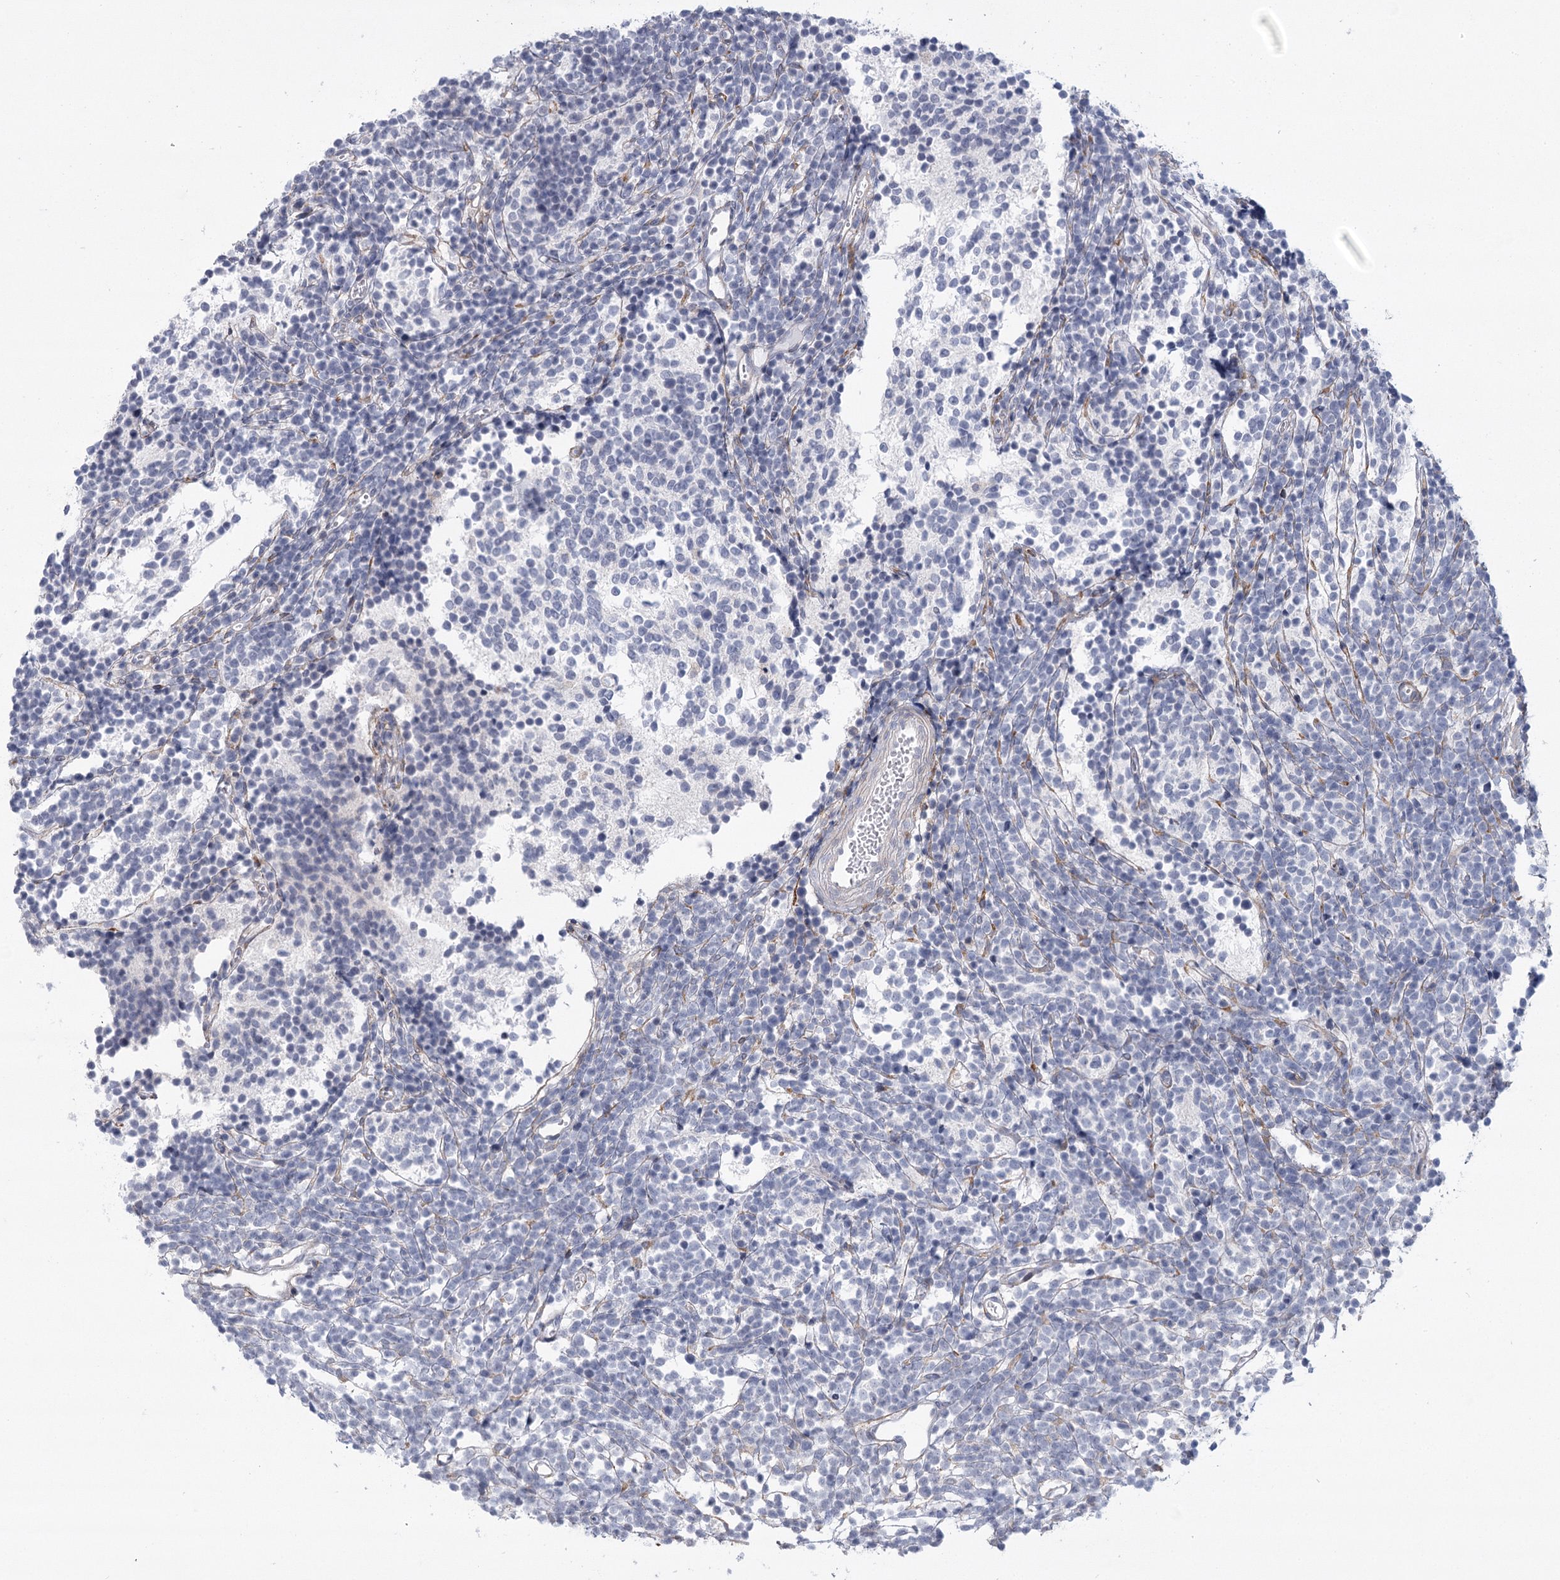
{"staining": {"intensity": "negative", "quantity": "none", "location": "none"}, "tissue": "glioma", "cell_type": "Tumor cells", "image_type": "cancer", "snomed": [{"axis": "morphology", "description": "Glioma, malignant, Low grade"}, {"axis": "topography", "description": "Brain"}], "caption": "This is an immunohistochemistry (IHC) photomicrograph of glioma. There is no positivity in tumor cells.", "gene": "NCKAP5", "patient": {"sex": "female", "age": 1}}